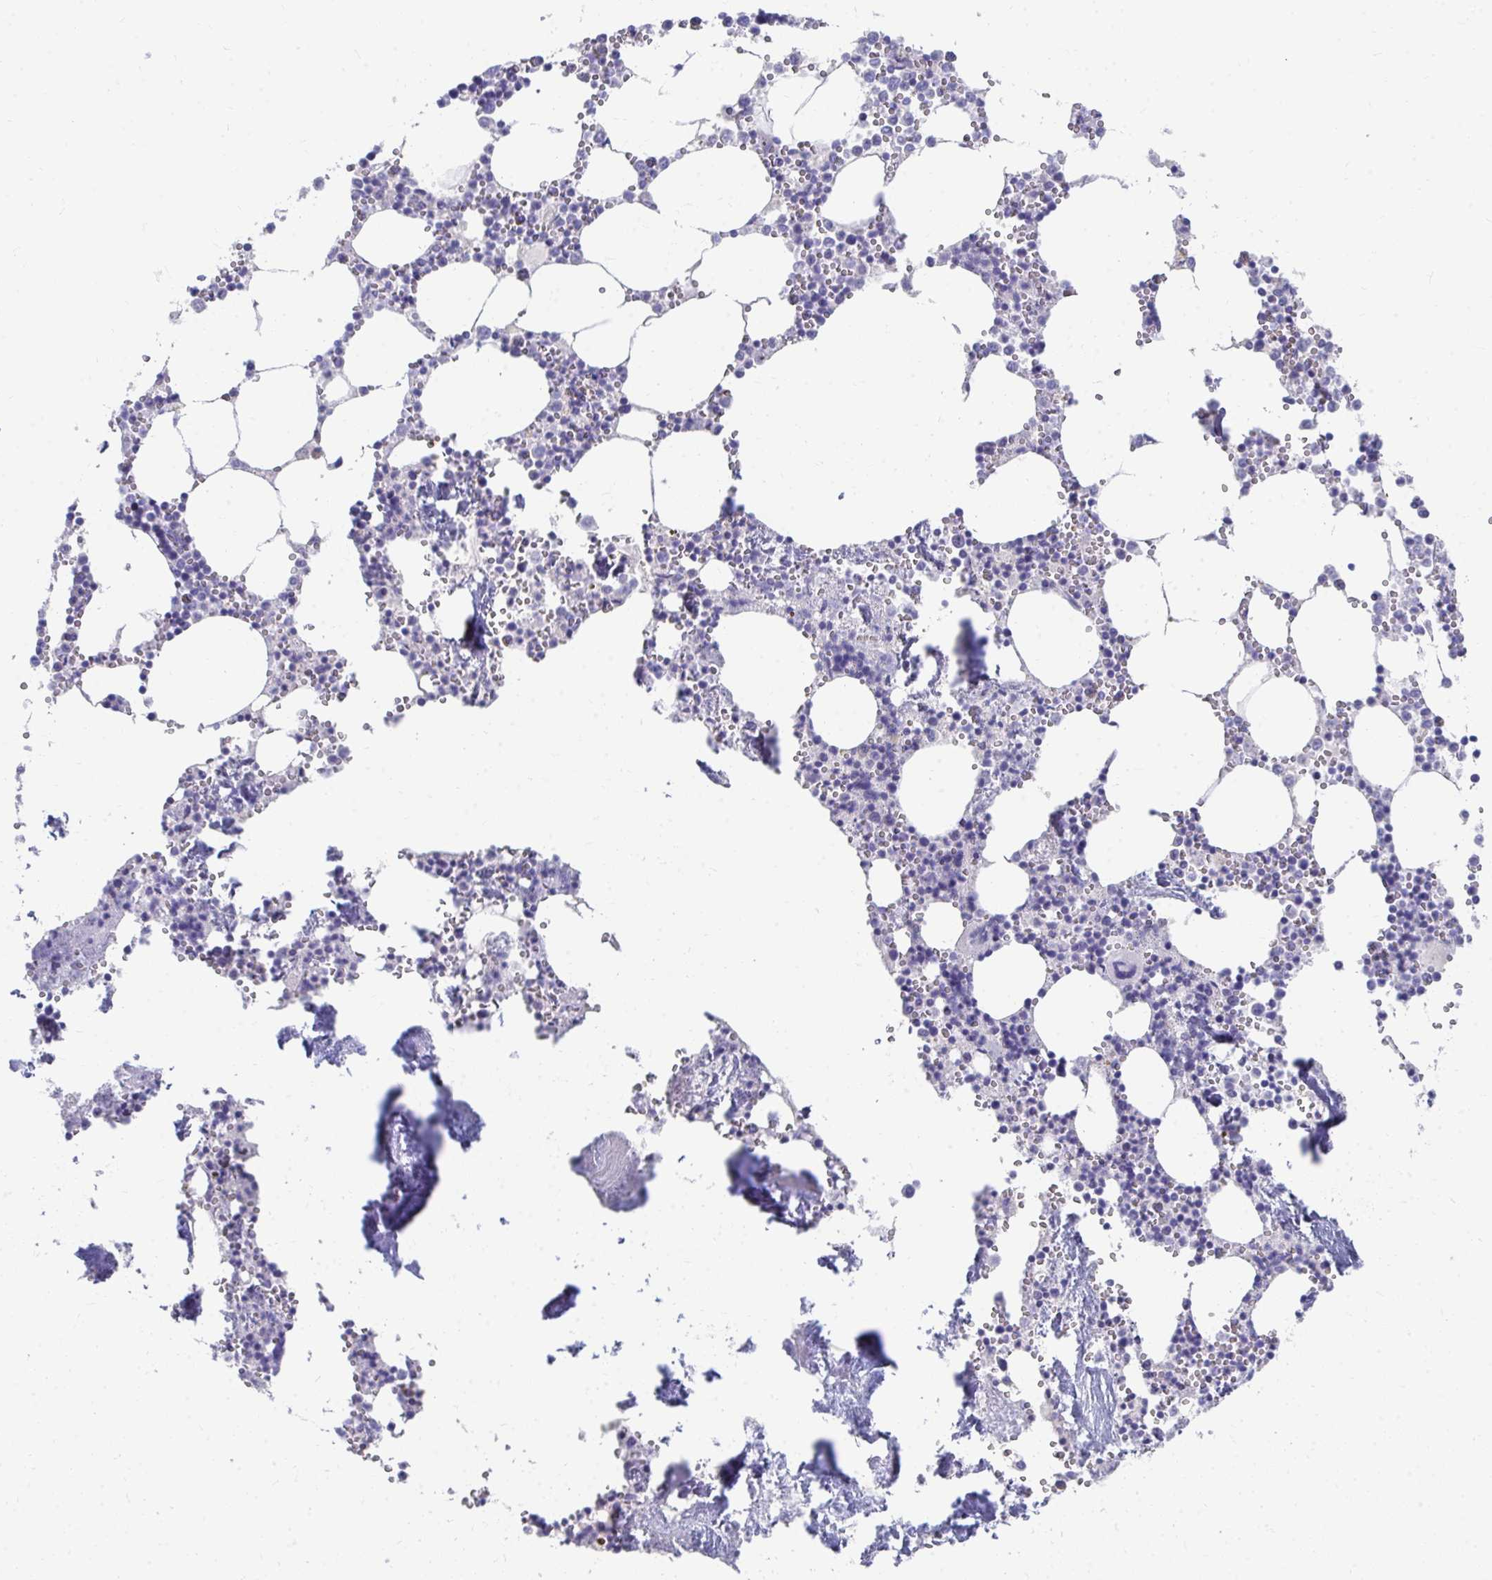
{"staining": {"intensity": "negative", "quantity": "none", "location": "none"}, "tissue": "bone marrow", "cell_type": "Hematopoietic cells", "image_type": "normal", "snomed": [{"axis": "morphology", "description": "Normal tissue, NOS"}, {"axis": "topography", "description": "Bone marrow"}], "caption": "The histopathology image demonstrates no staining of hematopoietic cells in normal bone marrow. The staining was performed using DAB to visualize the protein expression in brown, while the nuclei were stained in blue with hematoxylin (Magnification: 20x).", "gene": "TMPRSS2", "patient": {"sex": "male", "age": 54}}